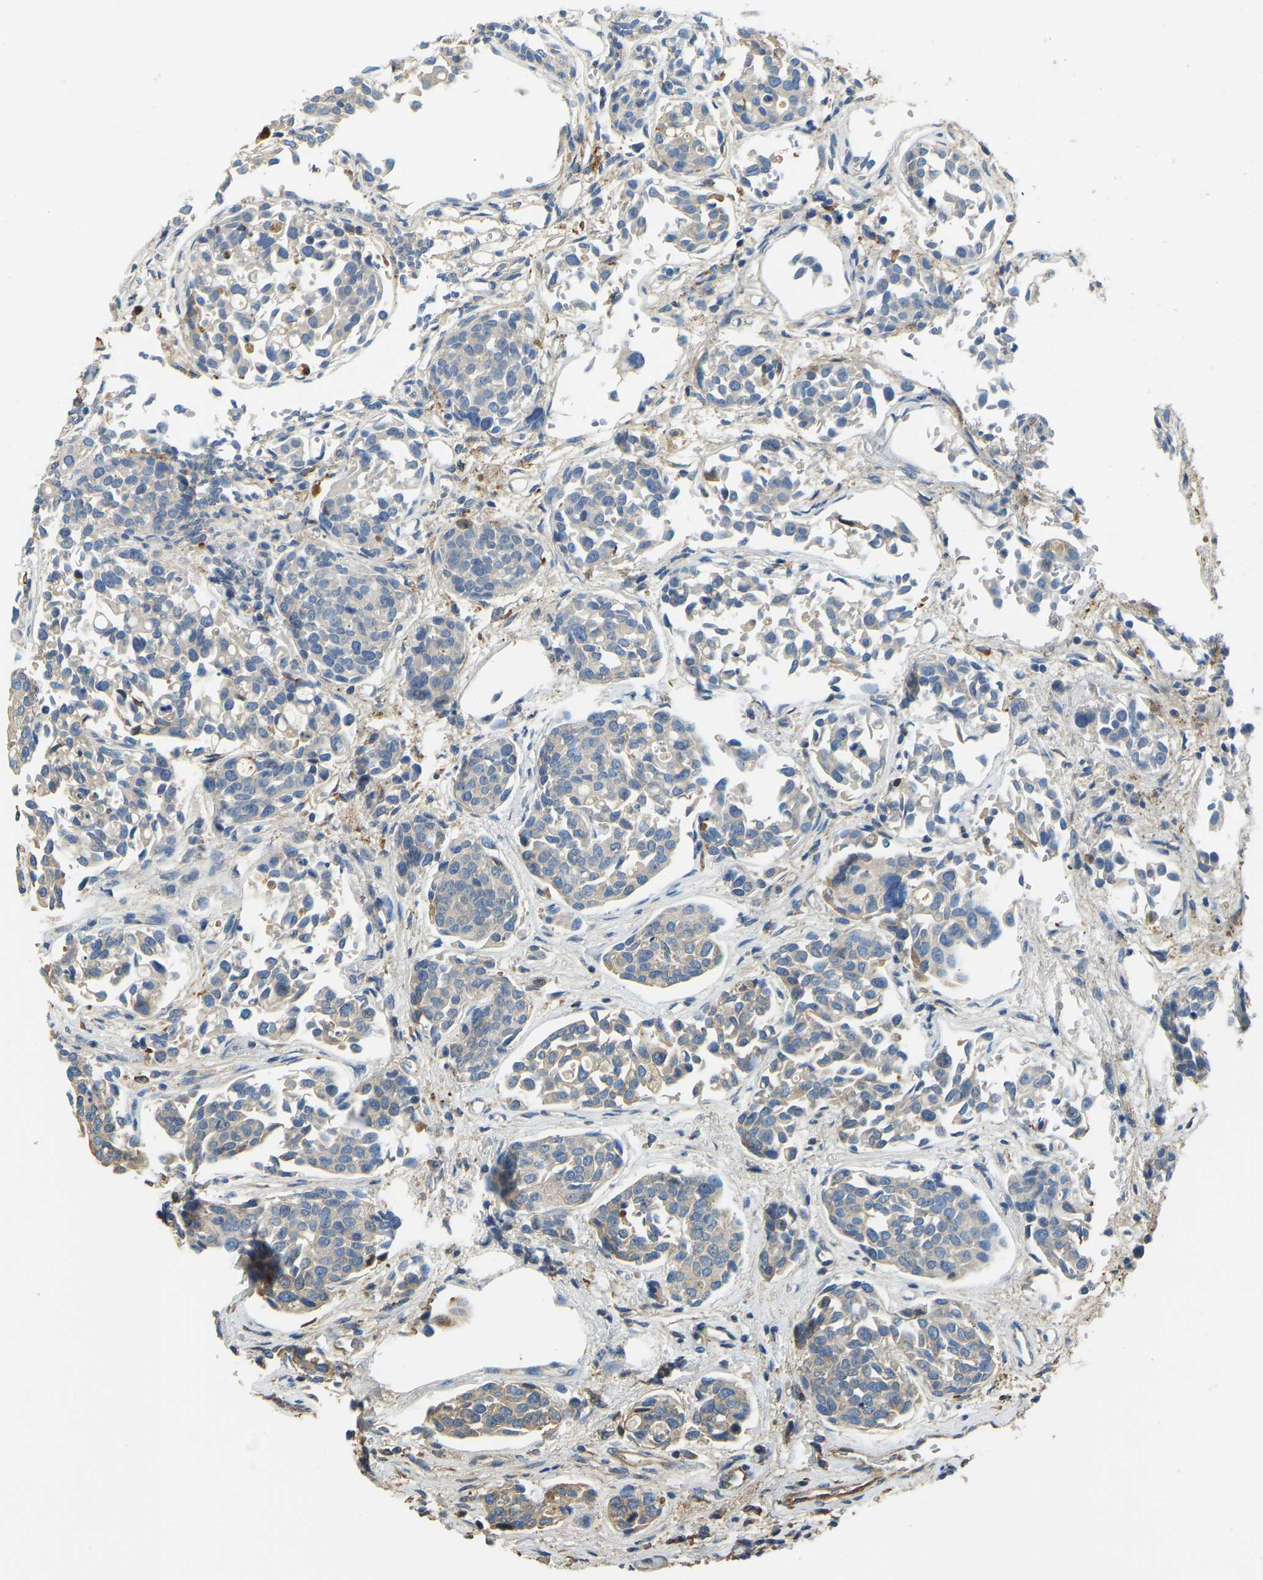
{"staining": {"intensity": "weak", "quantity": ">75%", "location": "cytoplasmic/membranous"}, "tissue": "urothelial cancer", "cell_type": "Tumor cells", "image_type": "cancer", "snomed": [{"axis": "morphology", "description": "Urothelial carcinoma, High grade"}, {"axis": "topography", "description": "Urinary bladder"}], "caption": "Immunohistochemistry (DAB (3,3'-diaminobenzidine)) staining of human high-grade urothelial carcinoma displays weak cytoplasmic/membranous protein expression in approximately >75% of tumor cells. Using DAB (brown) and hematoxylin (blue) stains, captured at high magnification using brightfield microscopy.", "gene": "THBS4", "patient": {"sex": "male", "age": 78}}